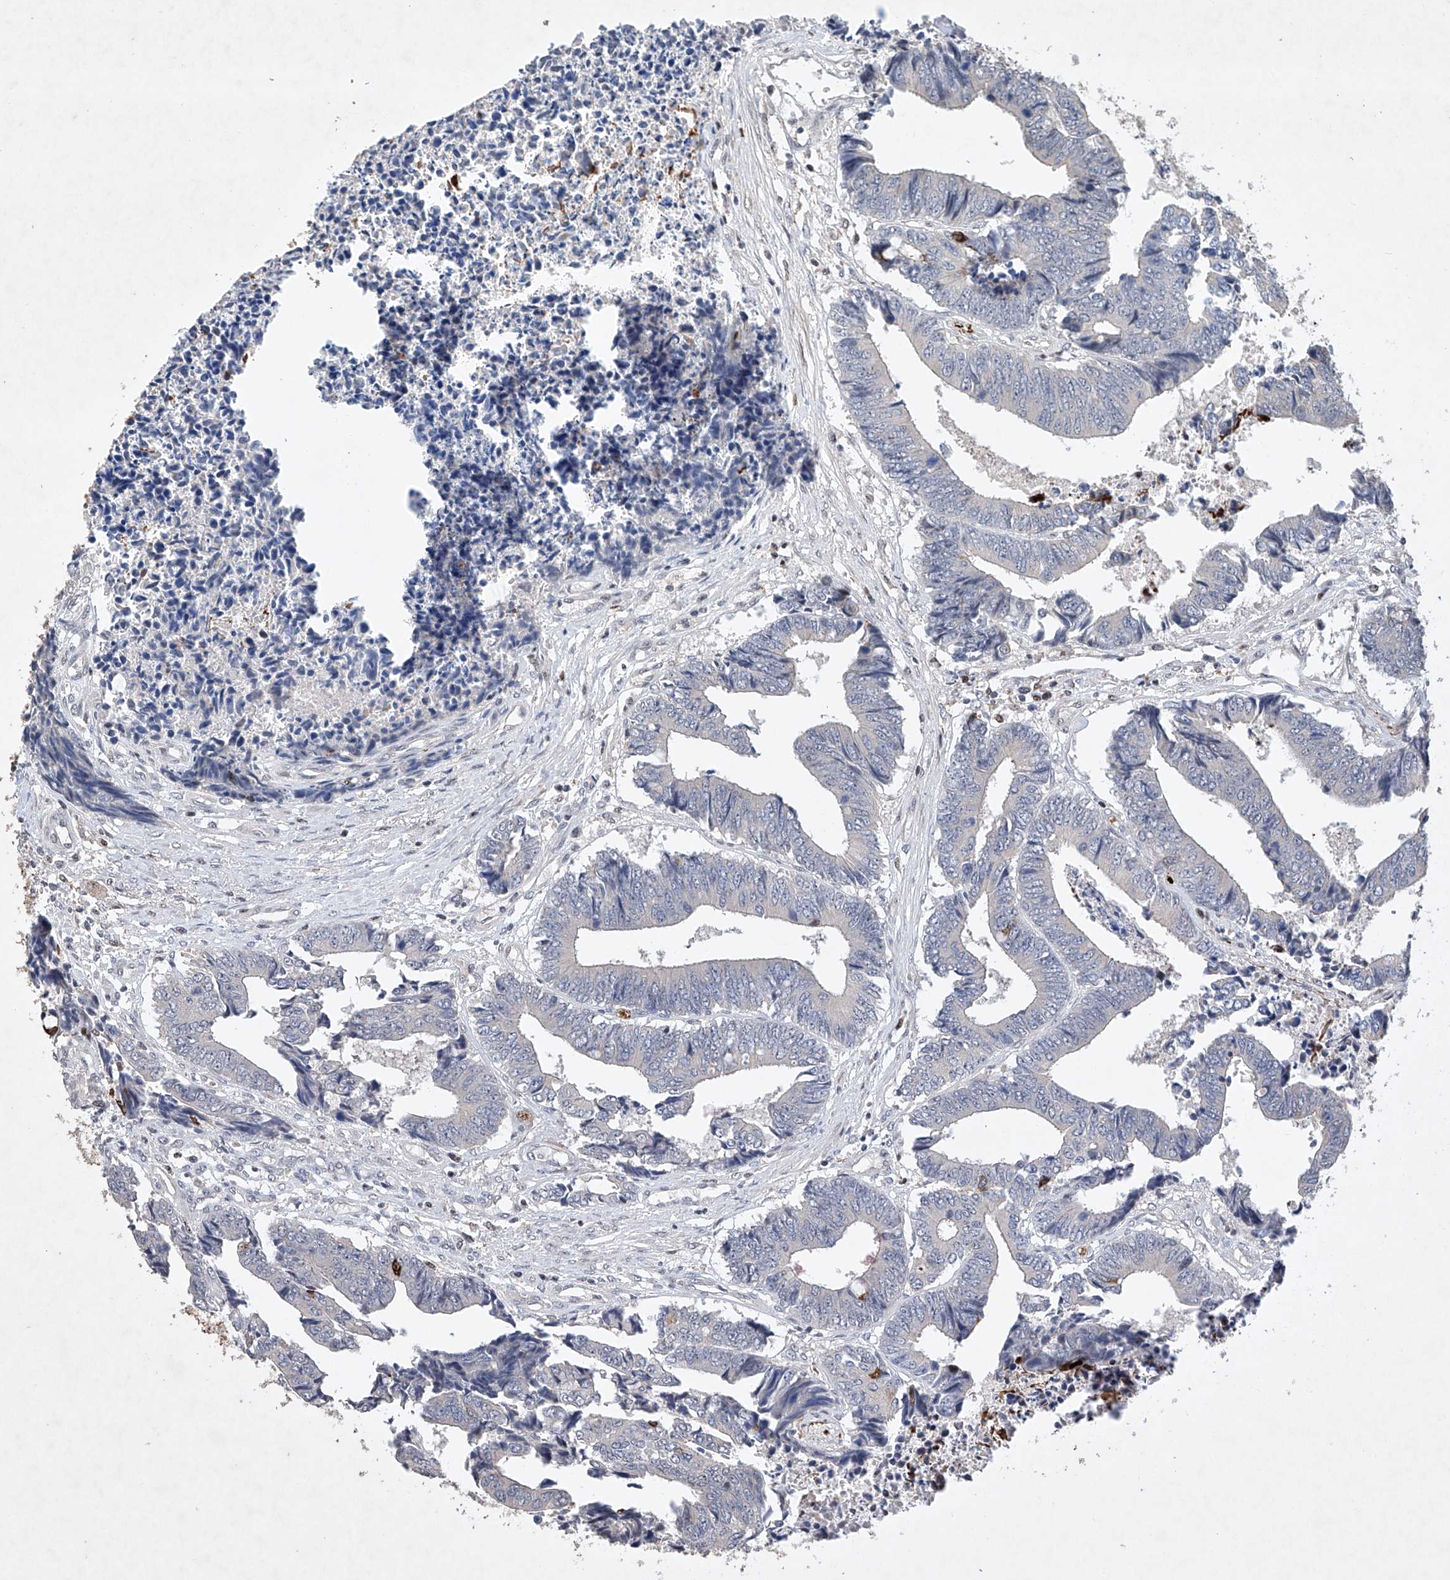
{"staining": {"intensity": "negative", "quantity": "none", "location": "none"}, "tissue": "colorectal cancer", "cell_type": "Tumor cells", "image_type": "cancer", "snomed": [{"axis": "morphology", "description": "Adenocarcinoma, NOS"}, {"axis": "topography", "description": "Rectum"}], "caption": "Immunohistochemistry (IHC) image of colorectal adenocarcinoma stained for a protein (brown), which reveals no staining in tumor cells. (Brightfield microscopy of DAB (3,3'-diaminobenzidine) IHC at high magnification).", "gene": "AFG1L", "patient": {"sex": "male", "age": 84}}